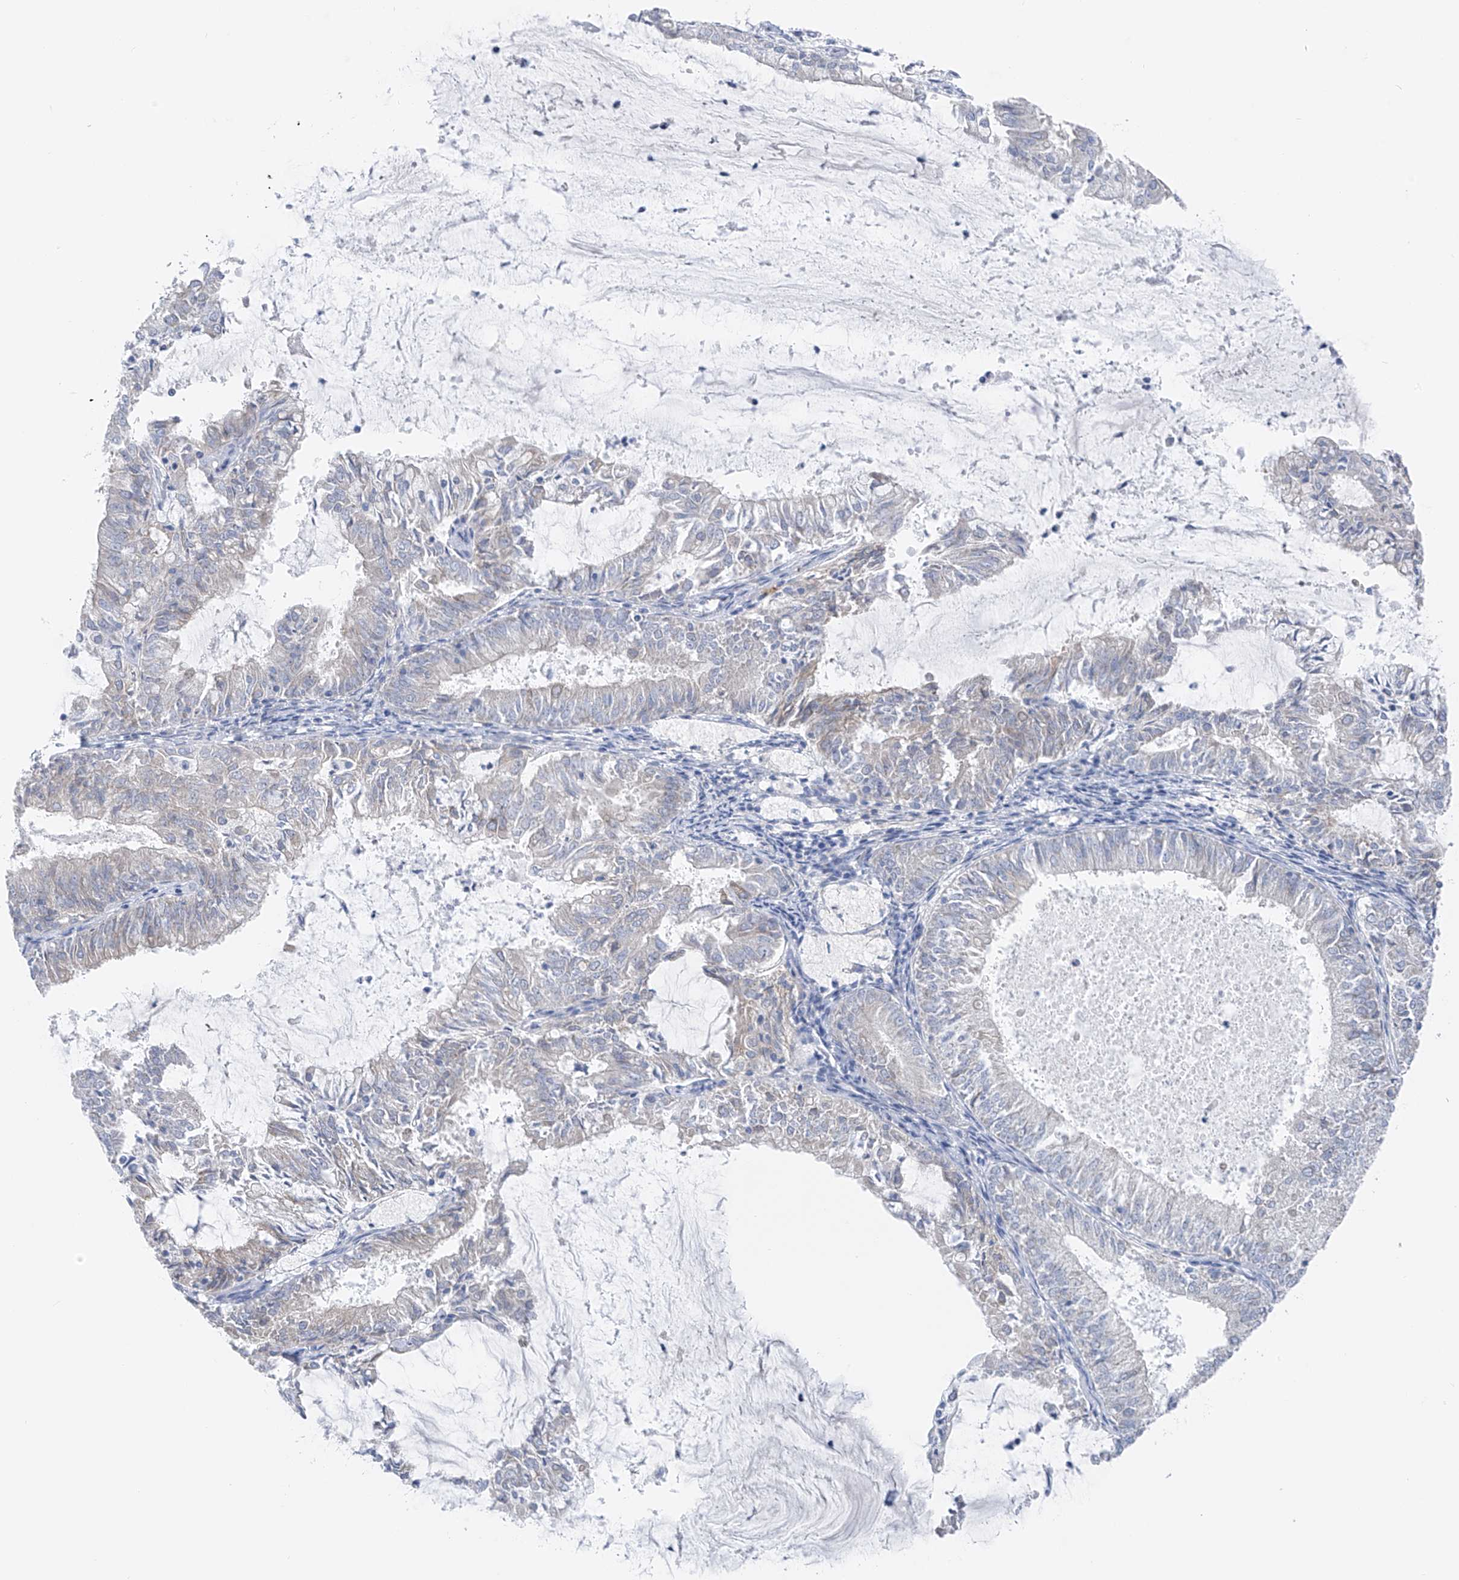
{"staining": {"intensity": "negative", "quantity": "none", "location": "none"}, "tissue": "endometrial cancer", "cell_type": "Tumor cells", "image_type": "cancer", "snomed": [{"axis": "morphology", "description": "Adenocarcinoma, NOS"}, {"axis": "topography", "description": "Endometrium"}], "caption": "Immunohistochemistry of human endometrial cancer (adenocarcinoma) shows no staining in tumor cells.", "gene": "POMGNT2", "patient": {"sex": "female", "age": 57}}